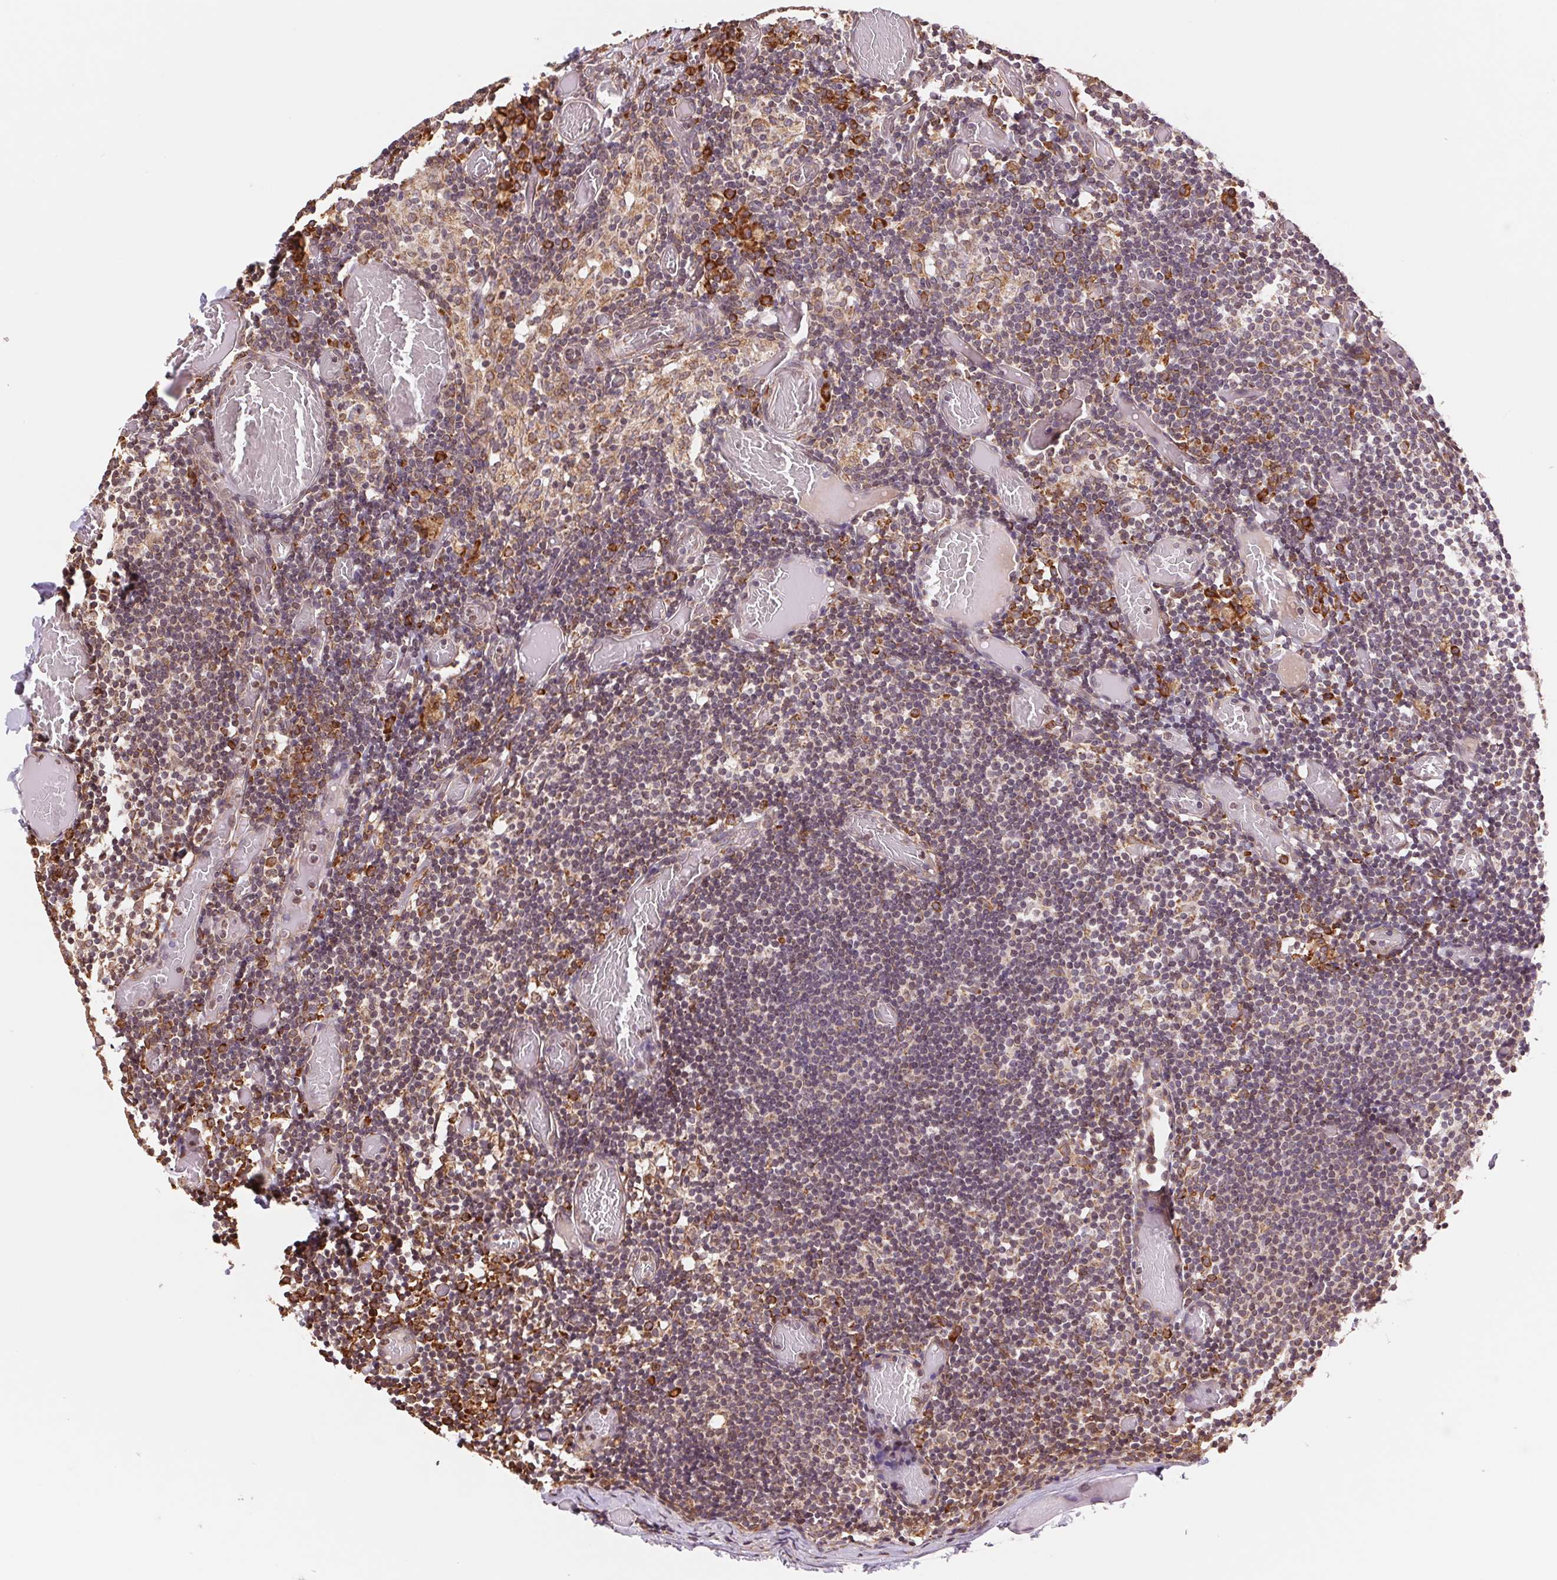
{"staining": {"intensity": "strong", "quantity": "<25%", "location": "cytoplasmic/membranous"}, "tissue": "lymph node", "cell_type": "Germinal center cells", "image_type": "normal", "snomed": [{"axis": "morphology", "description": "Normal tissue, NOS"}, {"axis": "topography", "description": "Lymph node"}], "caption": "The immunohistochemical stain highlights strong cytoplasmic/membranous positivity in germinal center cells of unremarkable lymph node.", "gene": "RPN1", "patient": {"sex": "female", "age": 41}}